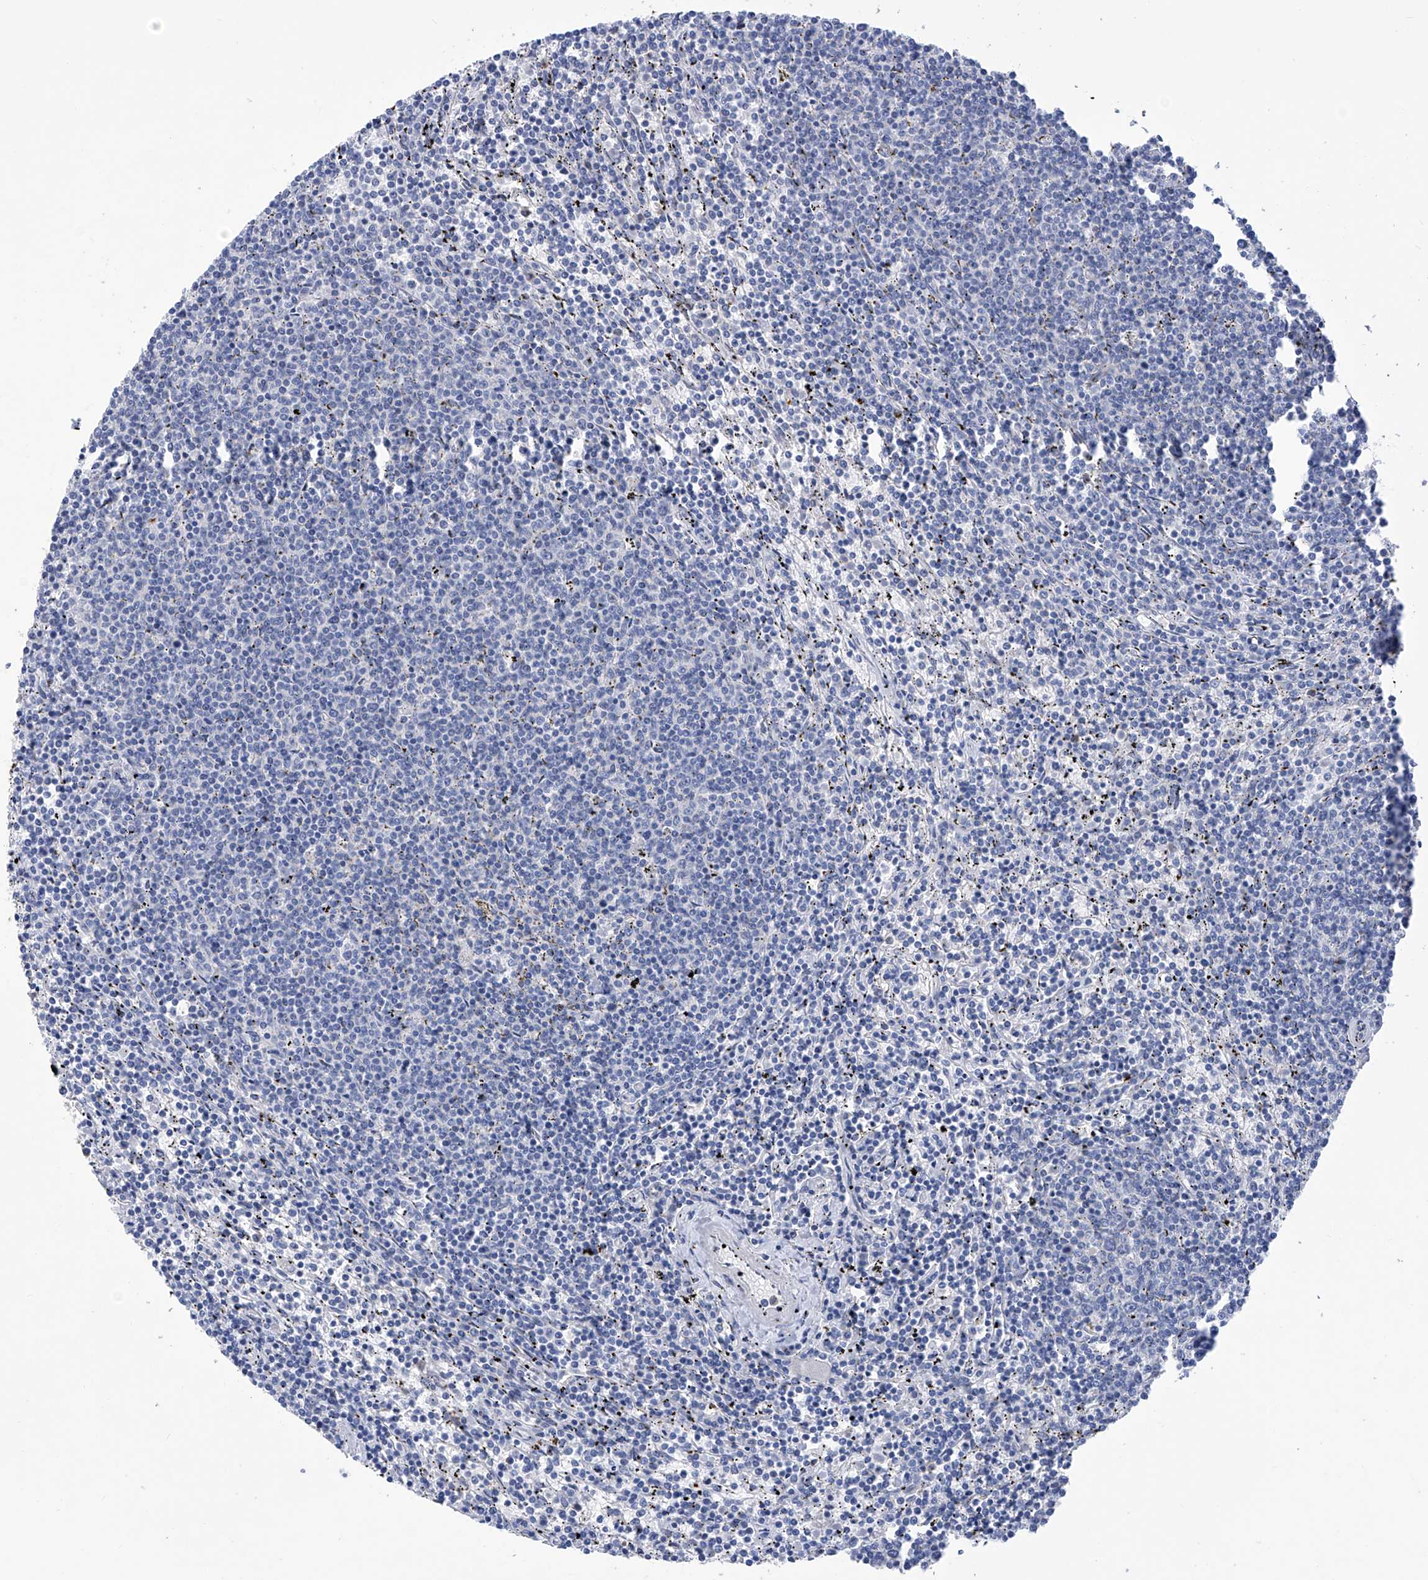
{"staining": {"intensity": "negative", "quantity": "none", "location": "none"}, "tissue": "lymphoma", "cell_type": "Tumor cells", "image_type": "cancer", "snomed": [{"axis": "morphology", "description": "Malignant lymphoma, non-Hodgkin's type, Low grade"}, {"axis": "topography", "description": "Spleen"}], "caption": "Protein analysis of lymphoma reveals no significant staining in tumor cells.", "gene": "PHF20", "patient": {"sex": "female", "age": 50}}